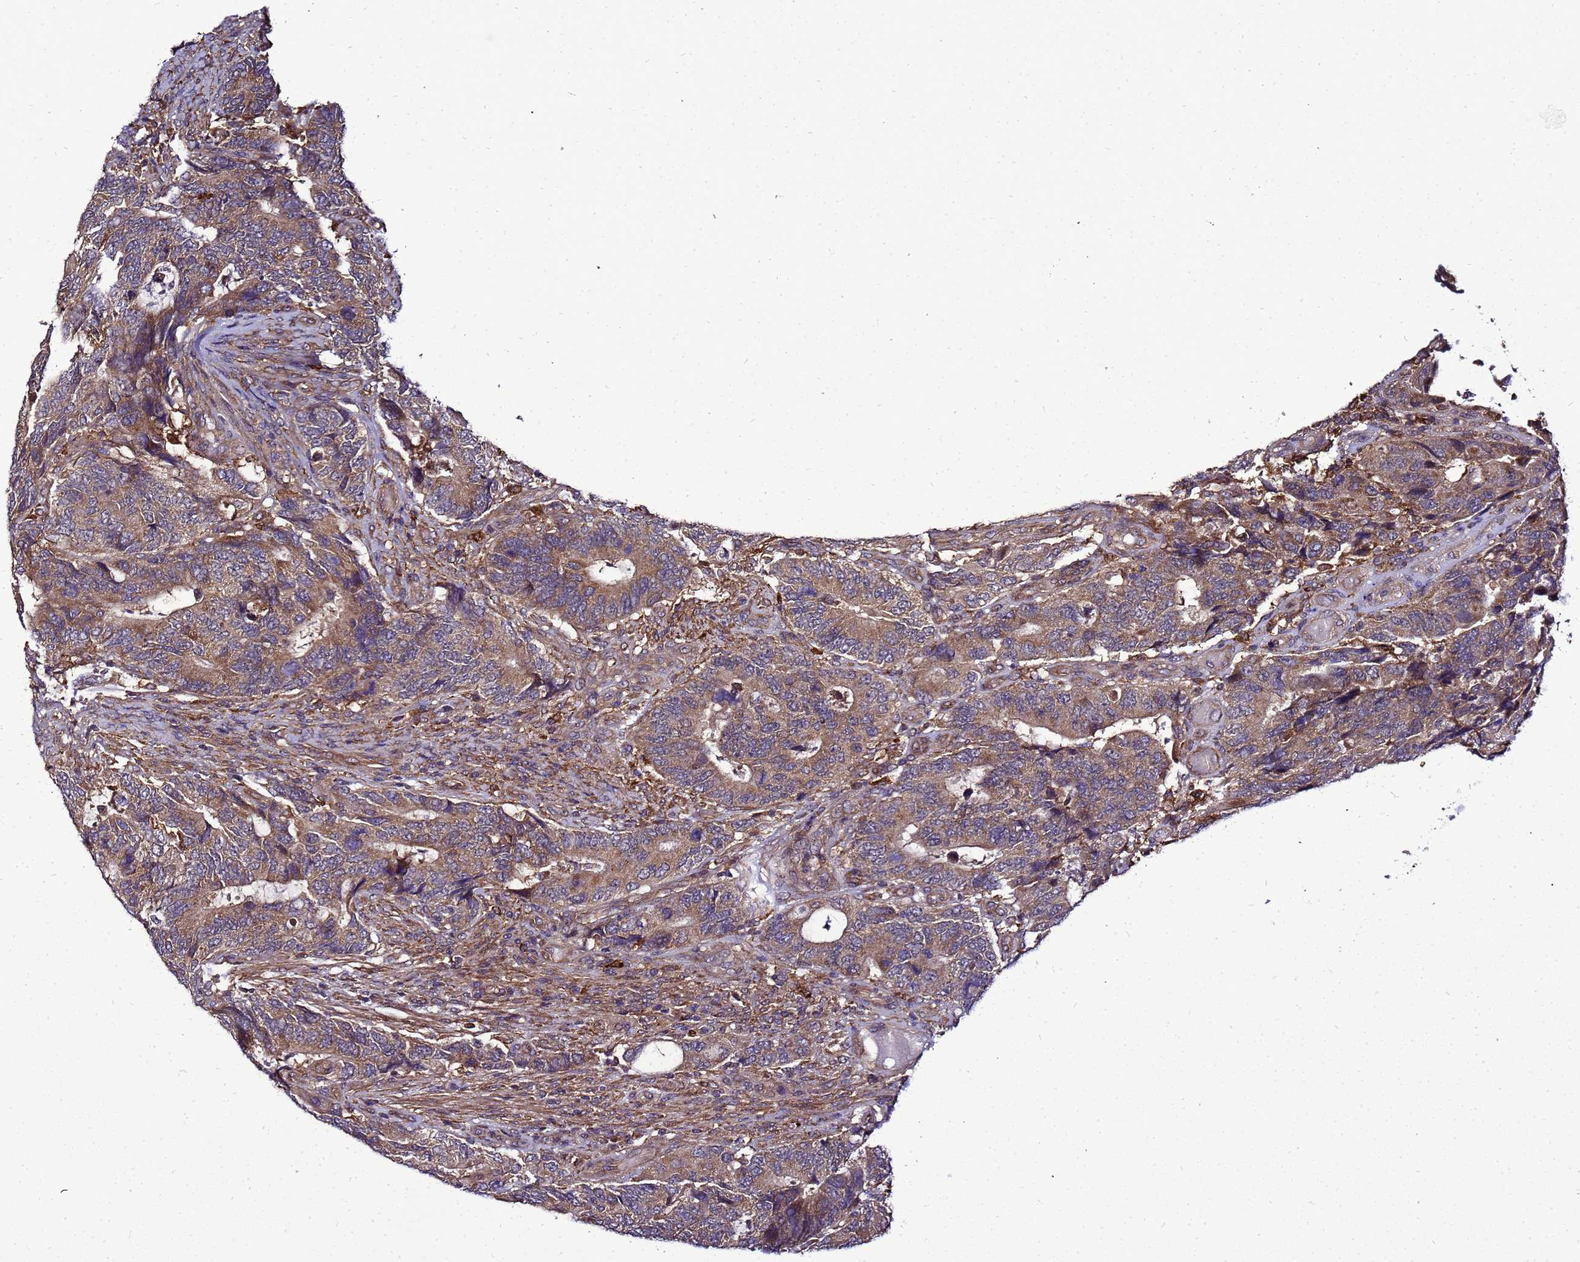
{"staining": {"intensity": "moderate", "quantity": ">75%", "location": "cytoplasmic/membranous"}, "tissue": "colorectal cancer", "cell_type": "Tumor cells", "image_type": "cancer", "snomed": [{"axis": "morphology", "description": "Adenocarcinoma, NOS"}, {"axis": "topography", "description": "Colon"}], "caption": "This image demonstrates immunohistochemistry staining of human colorectal adenocarcinoma, with medium moderate cytoplasmic/membranous positivity in approximately >75% of tumor cells.", "gene": "TRABD", "patient": {"sex": "male", "age": 87}}